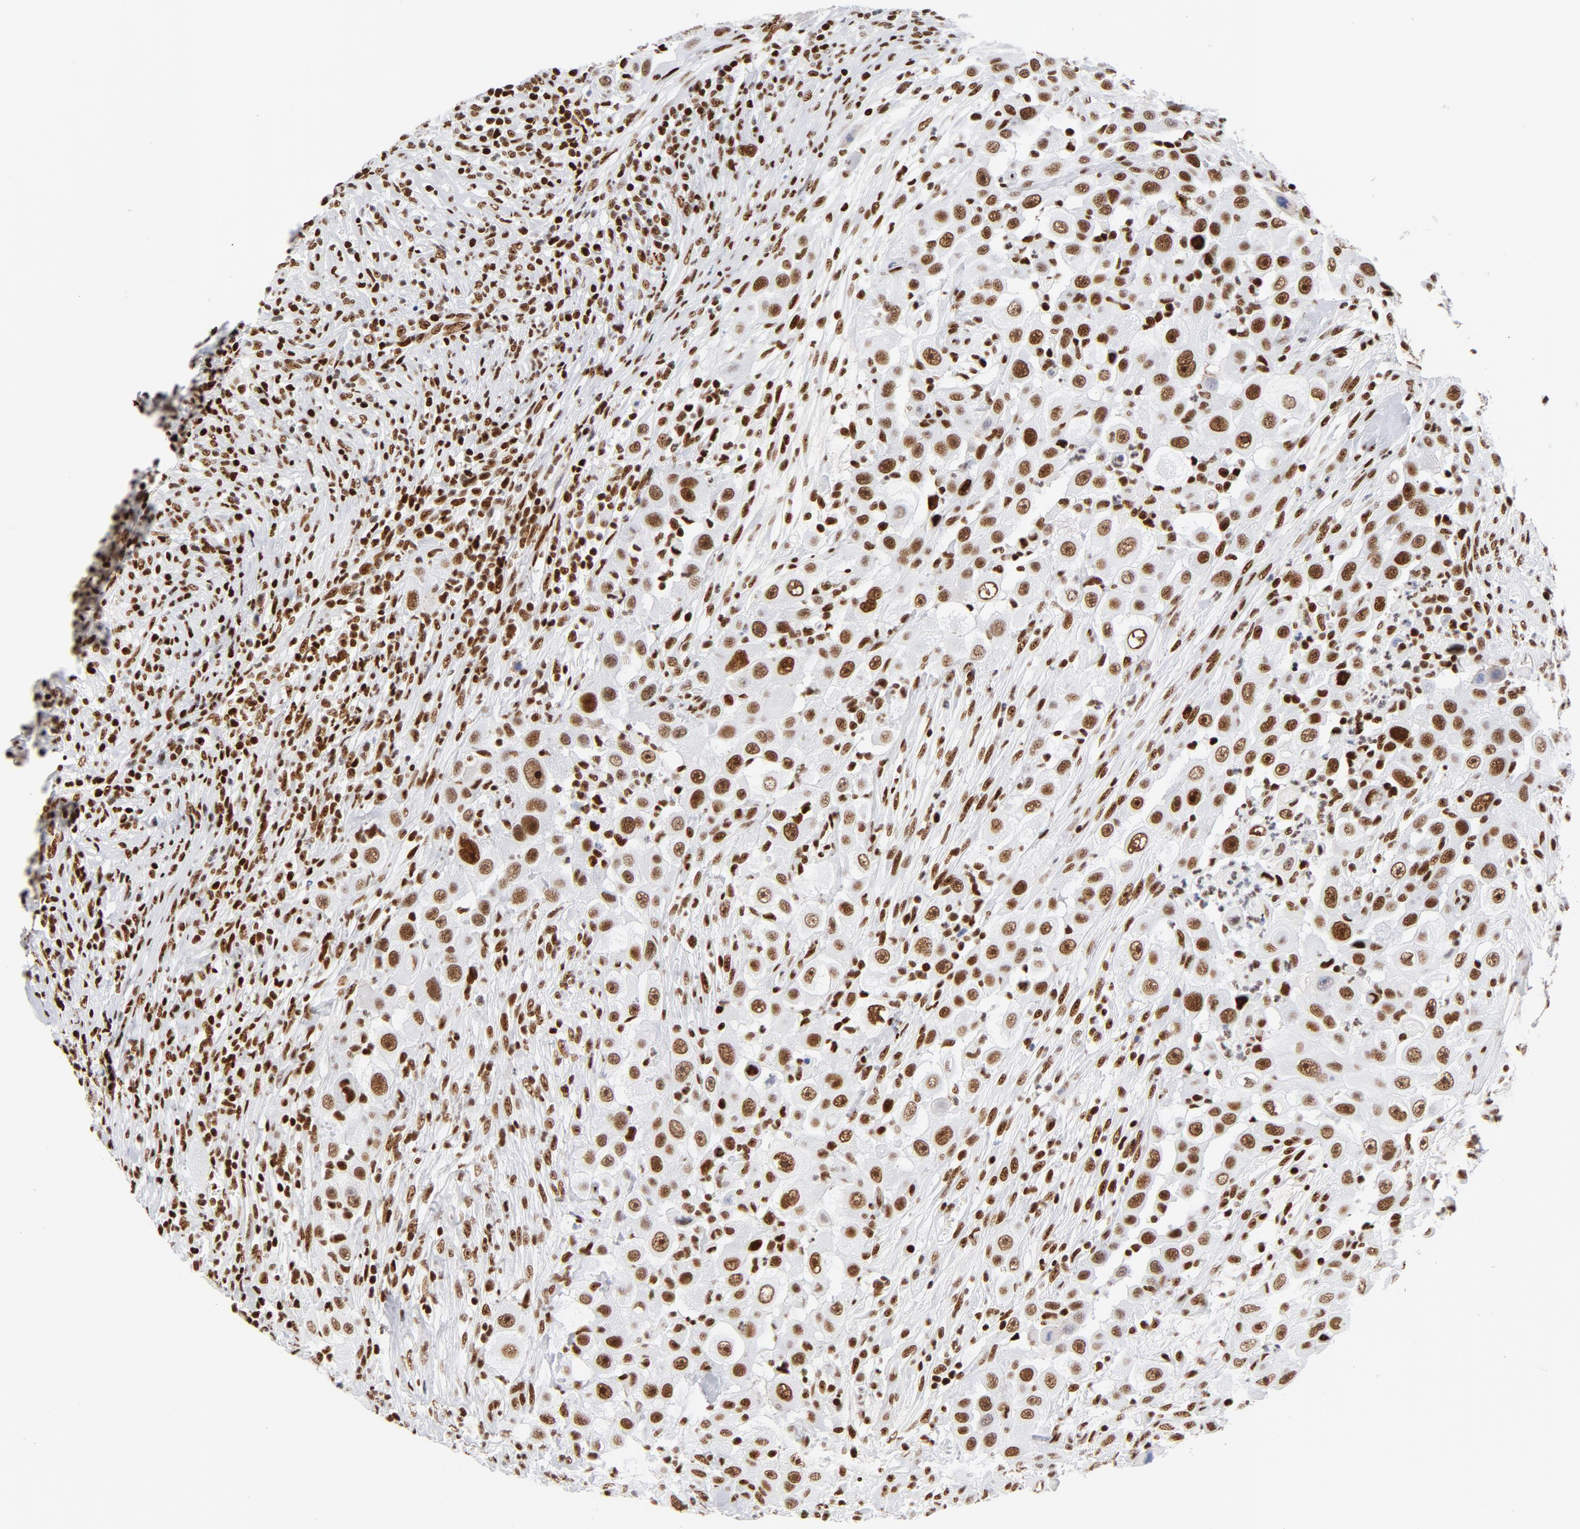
{"staining": {"intensity": "strong", "quantity": ">75%", "location": "nuclear"}, "tissue": "head and neck cancer", "cell_type": "Tumor cells", "image_type": "cancer", "snomed": [{"axis": "morphology", "description": "Carcinoma, NOS"}, {"axis": "topography", "description": "Head-Neck"}], "caption": "Tumor cells show high levels of strong nuclear expression in approximately >75% of cells in carcinoma (head and neck).", "gene": "XRCC5", "patient": {"sex": "male", "age": 87}}